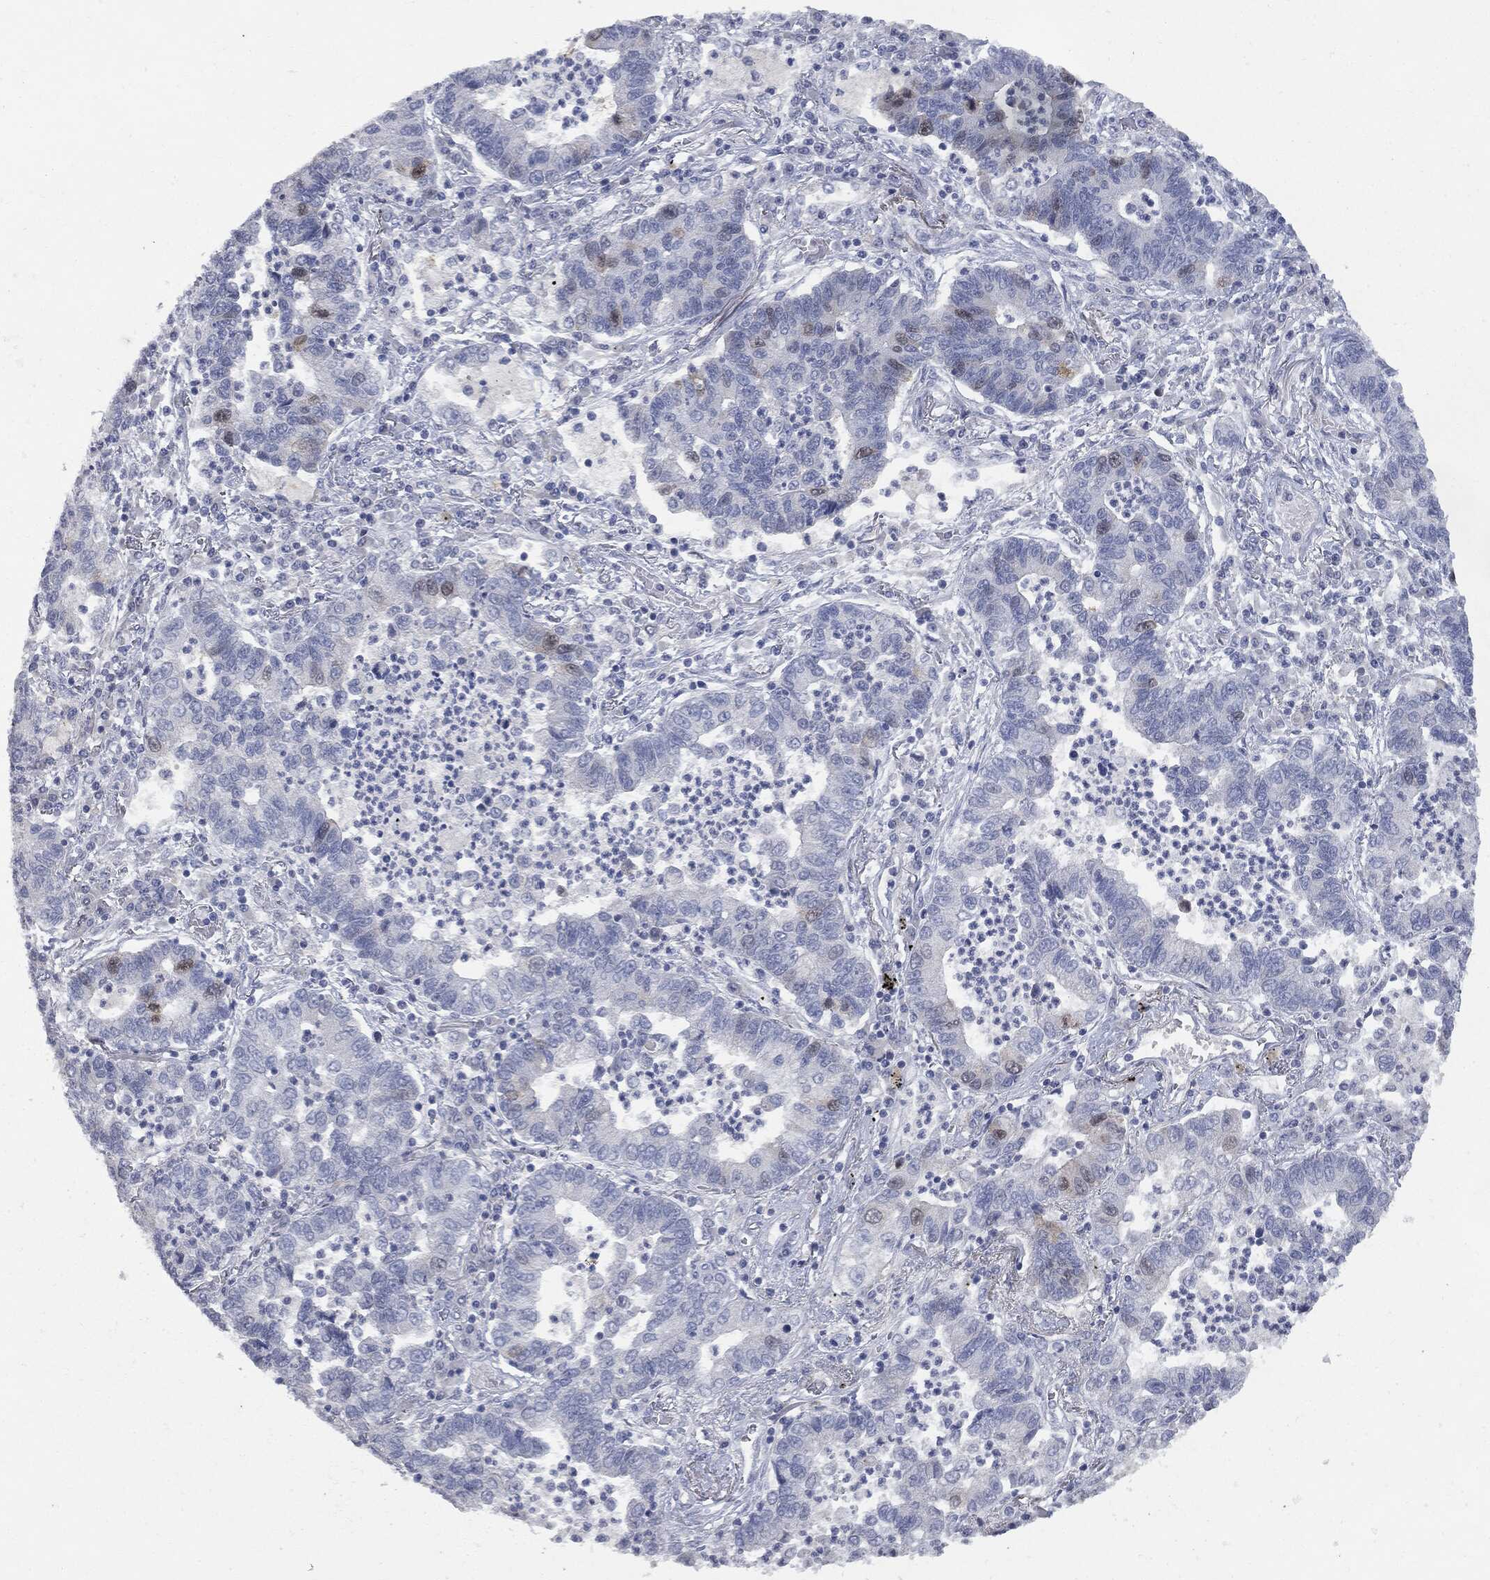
{"staining": {"intensity": "weak", "quantity": "<25%", "location": "cytoplasmic/membranous"}, "tissue": "lung cancer", "cell_type": "Tumor cells", "image_type": "cancer", "snomed": [{"axis": "morphology", "description": "Adenocarcinoma, NOS"}, {"axis": "topography", "description": "Lung"}], "caption": "Tumor cells show no significant positivity in lung cancer (adenocarcinoma). Nuclei are stained in blue.", "gene": "UBE2C", "patient": {"sex": "female", "age": 57}}